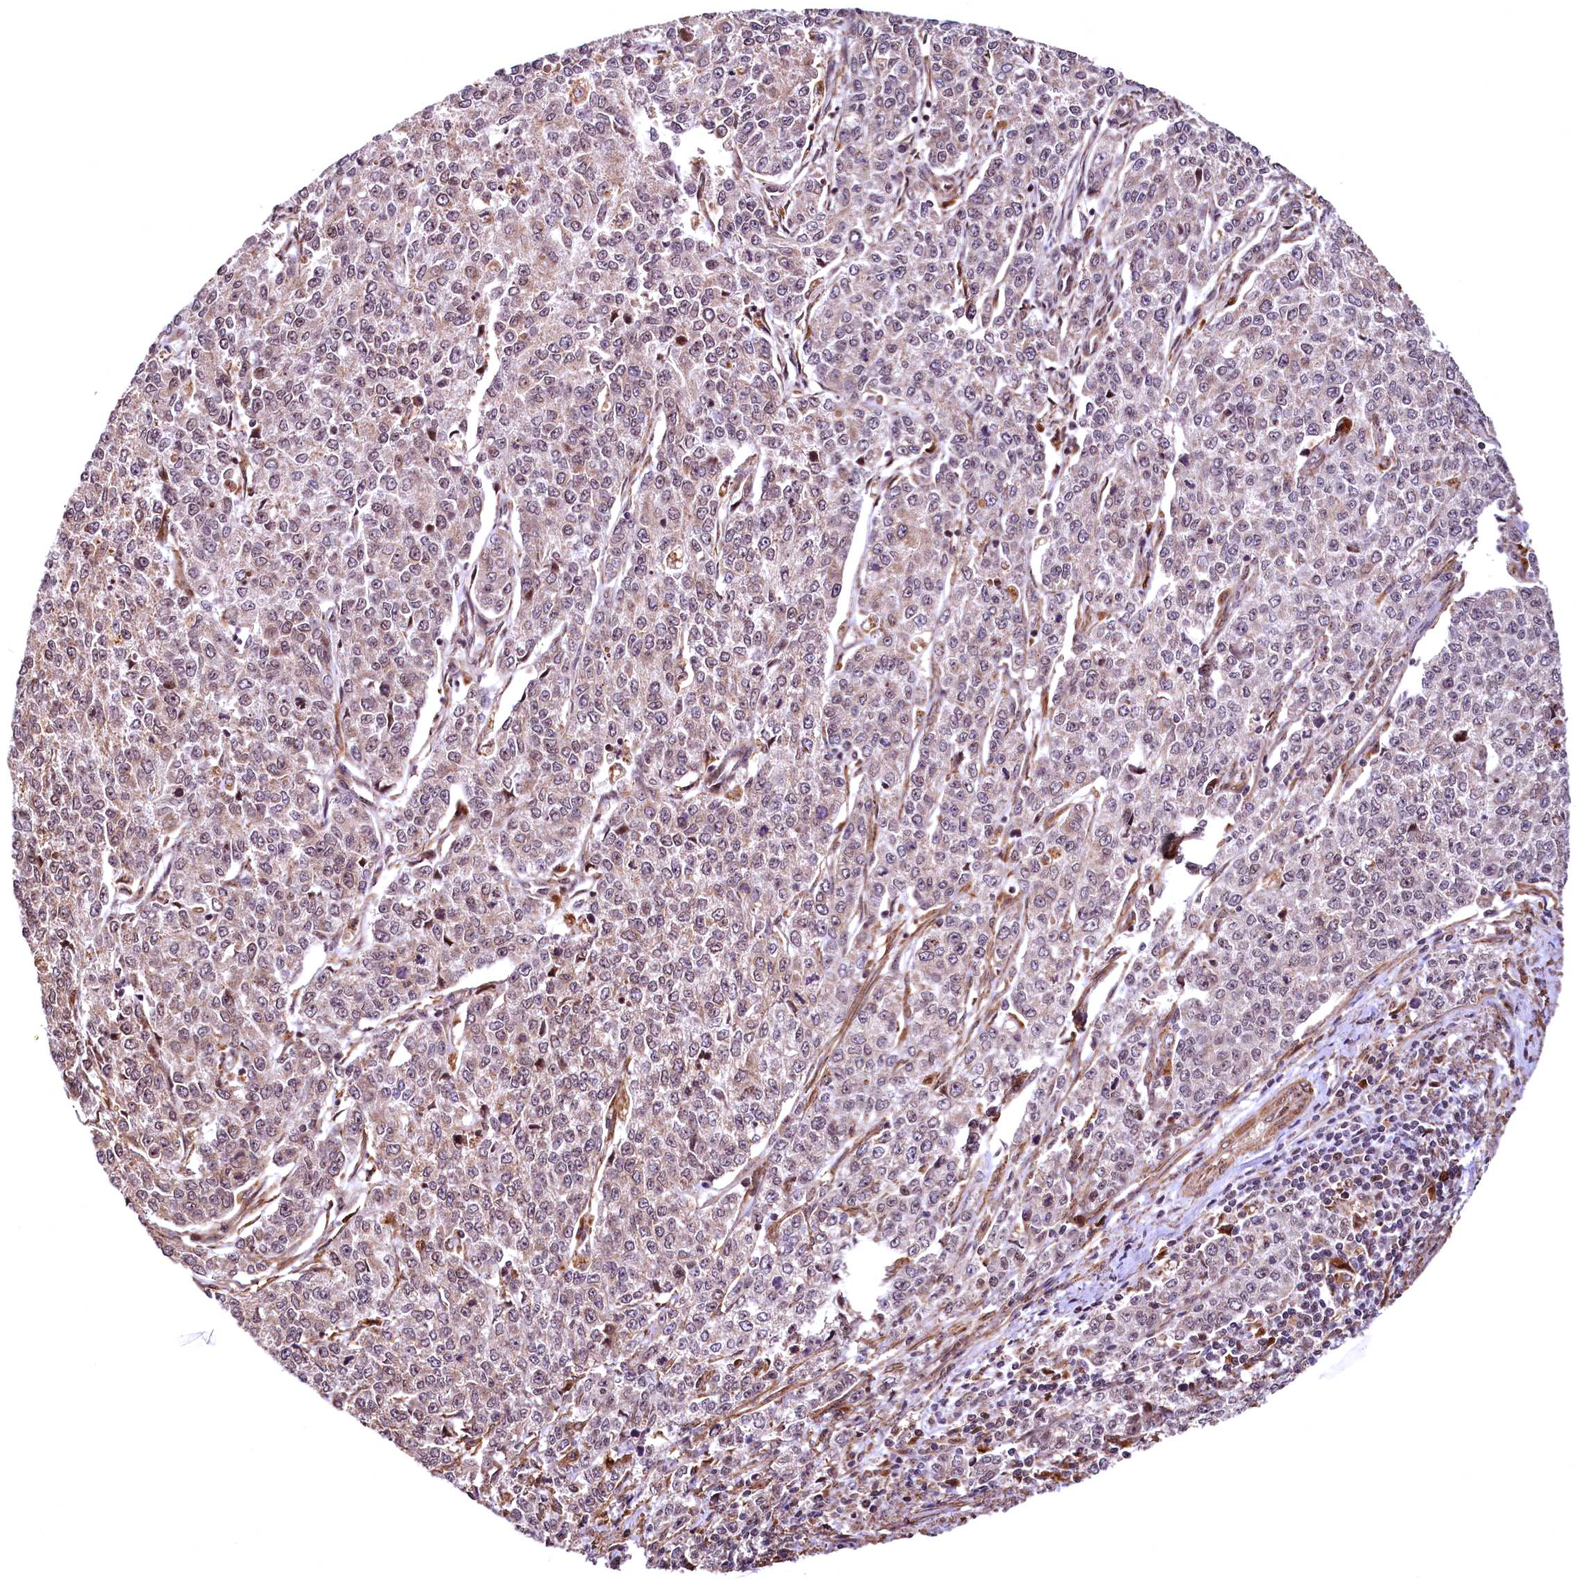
{"staining": {"intensity": "weak", "quantity": "25%-75%", "location": "cytoplasmic/membranous"}, "tissue": "endometrial cancer", "cell_type": "Tumor cells", "image_type": "cancer", "snomed": [{"axis": "morphology", "description": "Adenocarcinoma, NOS"}, {"axis": "topography", "description": "Endometrium"}], "caption": "Weak cytoplasmic/membranous staining for a protein is seen in about 25%-75% of tumor cells of endometrial cancer (adenocarcinoma) using immunohistochemistry.", "gene": "PDS5B", "patient": {"sex": "female", "age": 50}}